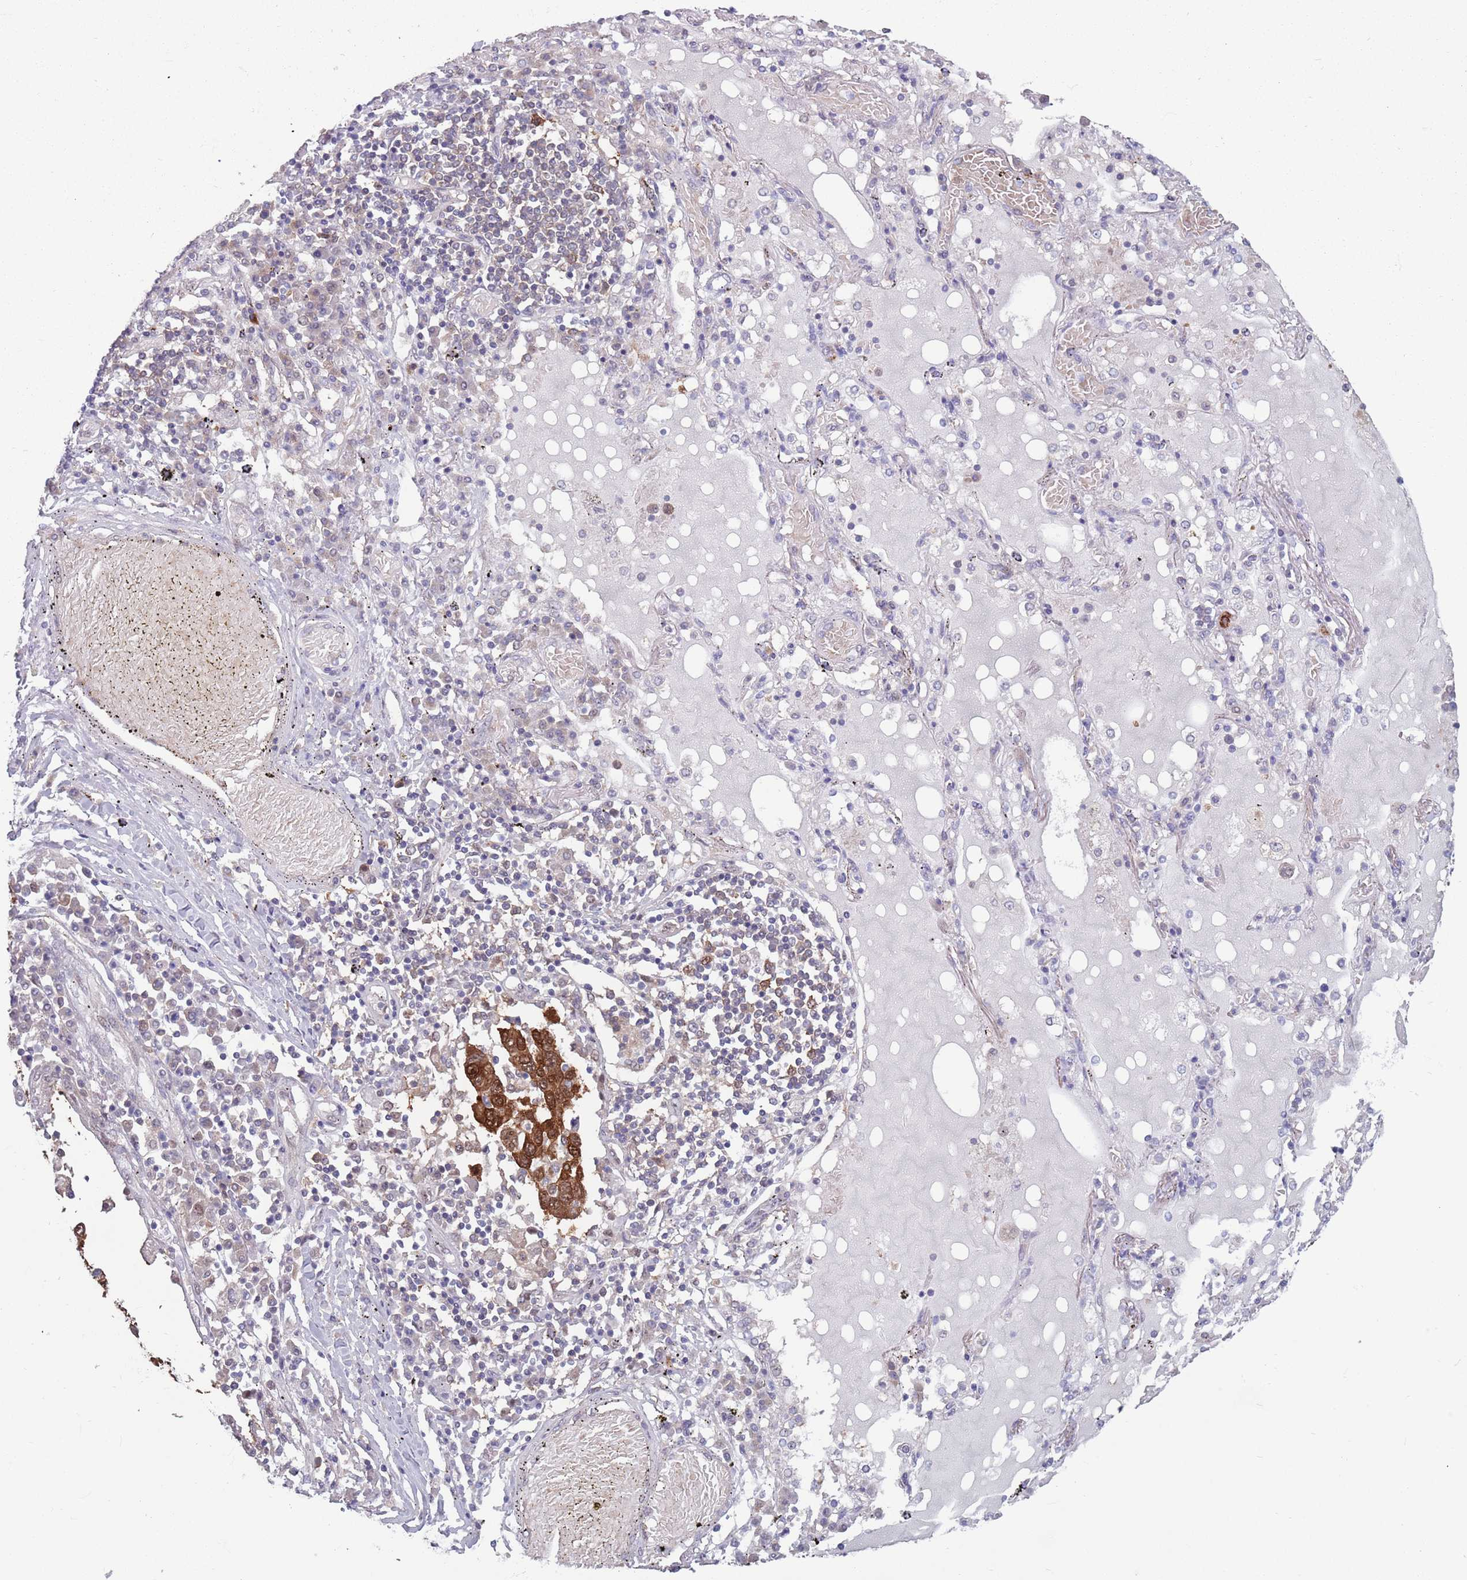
{"staining": {"intensity": "moderate", "quantity": ">75%", "location": "cytoplasmic/membranous,nuclear"}, "tissue": "lung cancer", "cell_type": "Tumor cells", "image_type": "cancer", "snomed": [{"axis": "morphology", "description": "Squamous cell carcinoma, NOS"}, {"axis": "topography", "description": "Lung"}], "caption": "A micrograph showing moderate cytoplasmic/membranous and nuclear expression in about >75% of tumor cells in lung cancer (squamous cell carcinoma), as visualized by brown immunohistochemical staining.", "gene": "CLNS1A", "patient": {"sex": "male", "age": 65}}